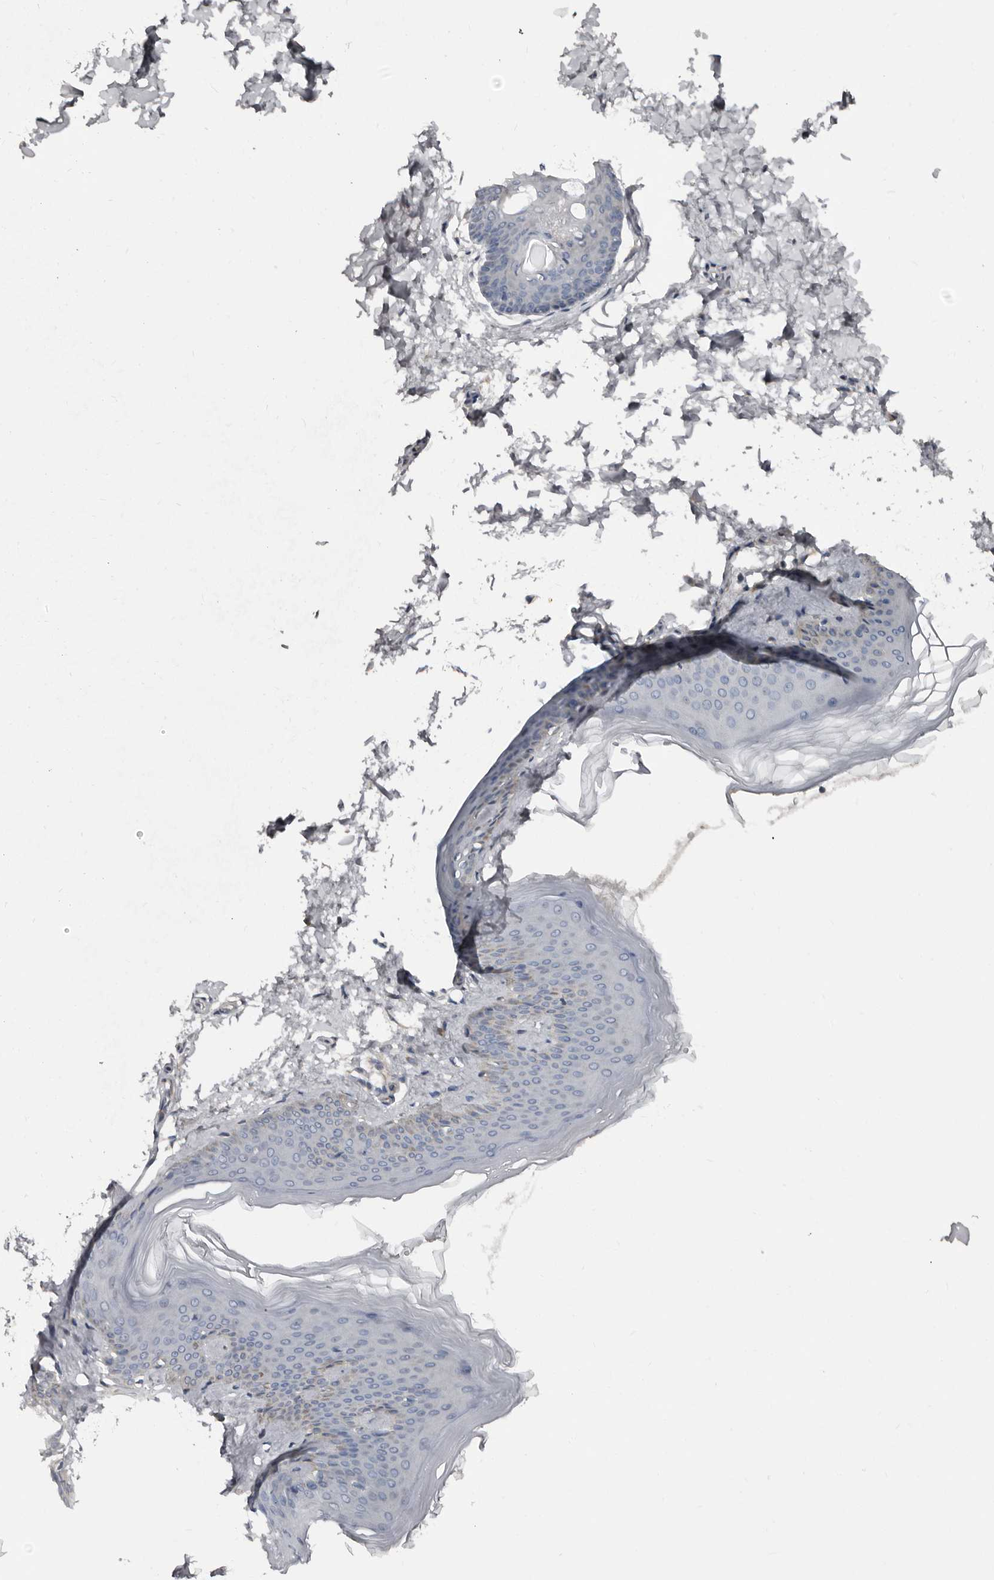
{"staining": {"intensity": "negative", "quantity": "none", "location": "none"}, "tissue": "skin", "cell_type": "Fibroblasts", "image_type": "normal", "snomed": [{"axis": "morphology", "description": "Normal tissue, NOS"}, {"axis": "topography", "description": "Skin"}], "caption": "Immunohistochemistry of benign skin displays no expression in fibroblasts.", "gene": "ZNF114", "patient": {"sex": "female", "age": 27}}